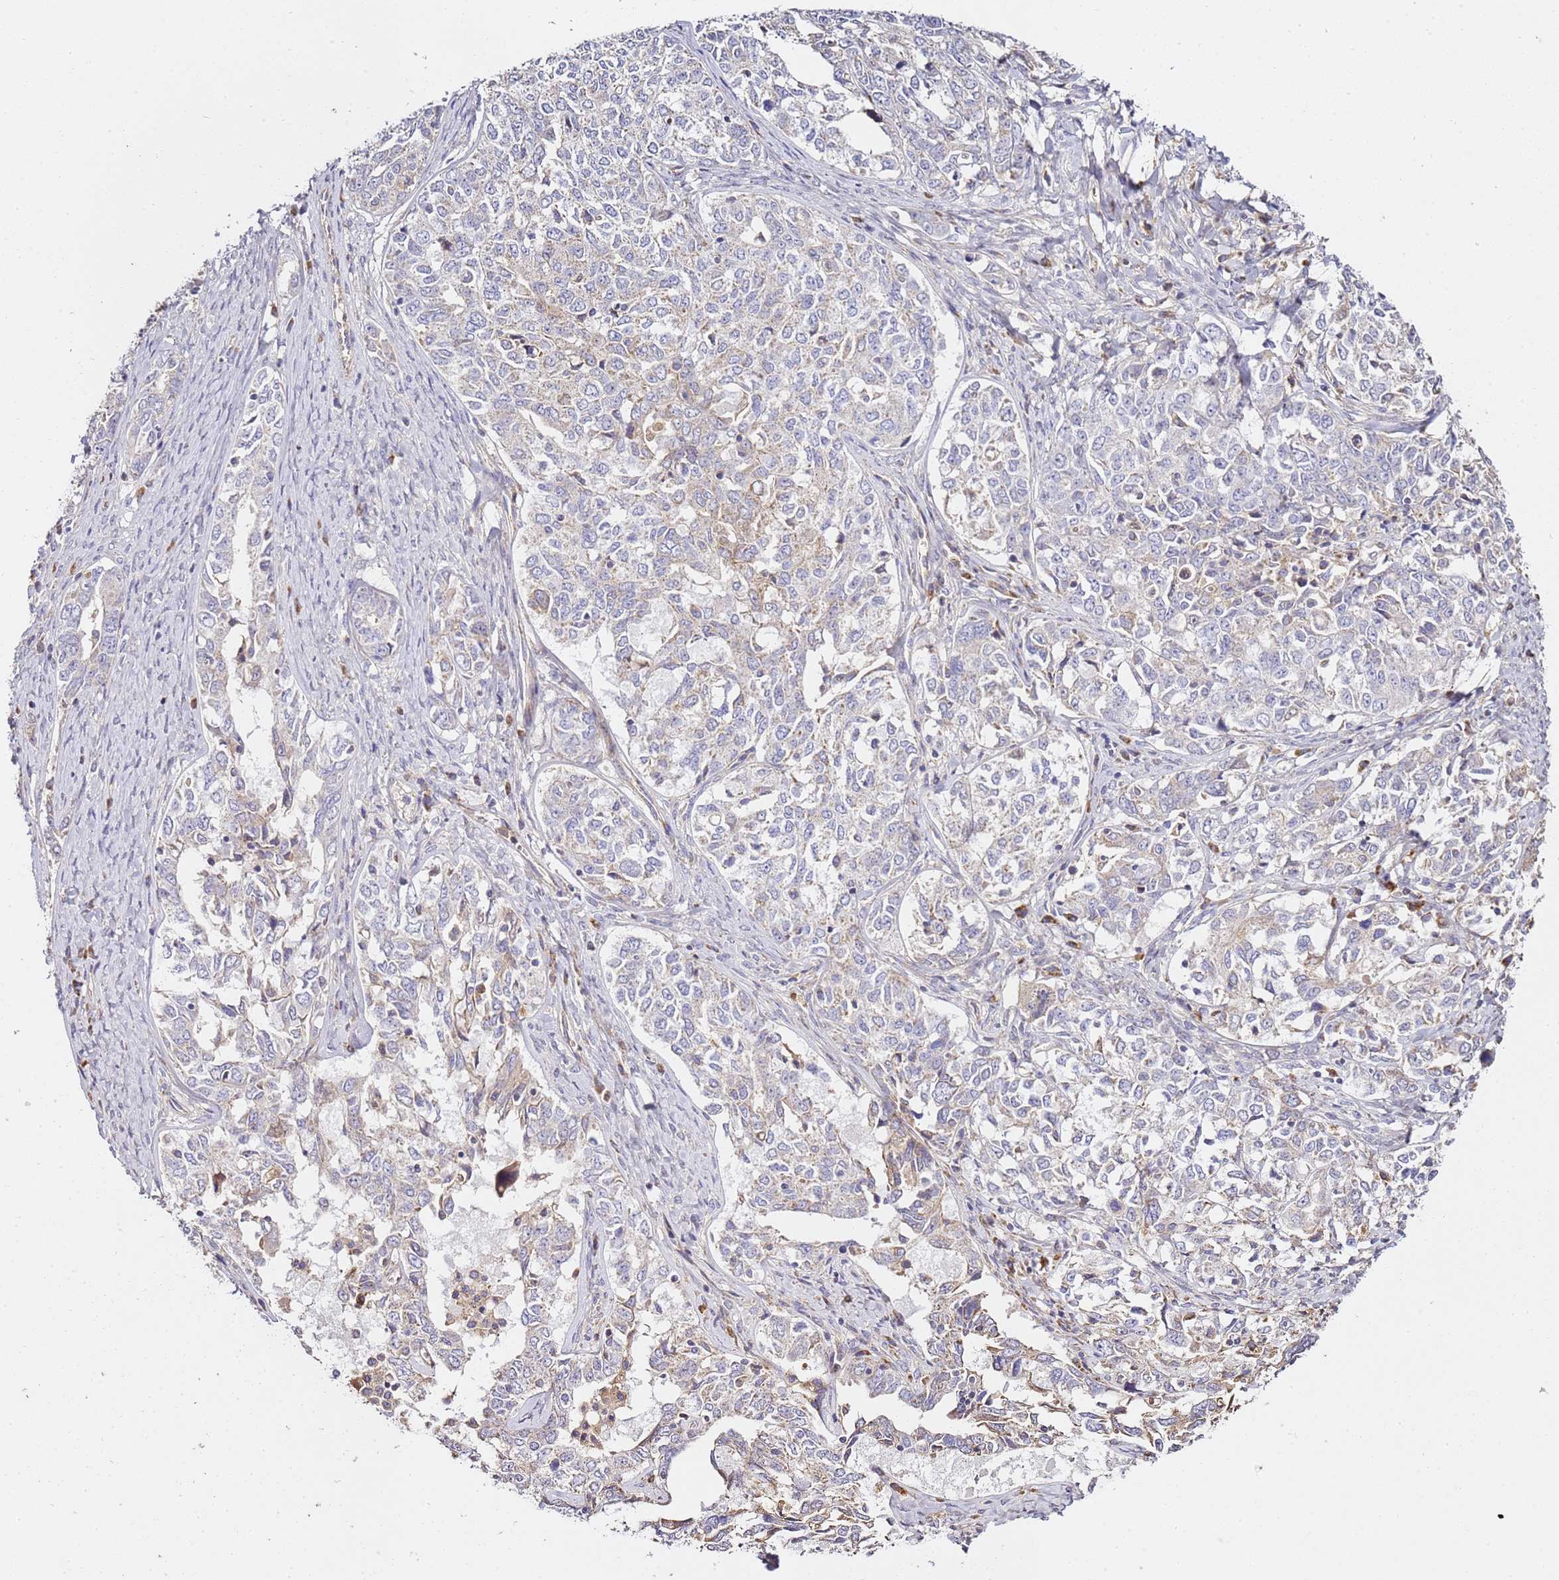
{"staining": {"intensity": "weak", "quantity": "<25%", "location": "cytoplasmic/membranous"}, "tissue": "ovarian cancer", "cell_type": "Tumor cells", "image_type": "cancer", "snomed": [{"axis": "morphology", "description": "Carcinoma, endometroid"}, {"axis": "topography", "description": "Ovary"}], "caption": "The micrograph displays no significant expression in tumor cells of ovarian cancer.", "gene": "OR2B11", "patient": {"sex": "female", "age": 62}}